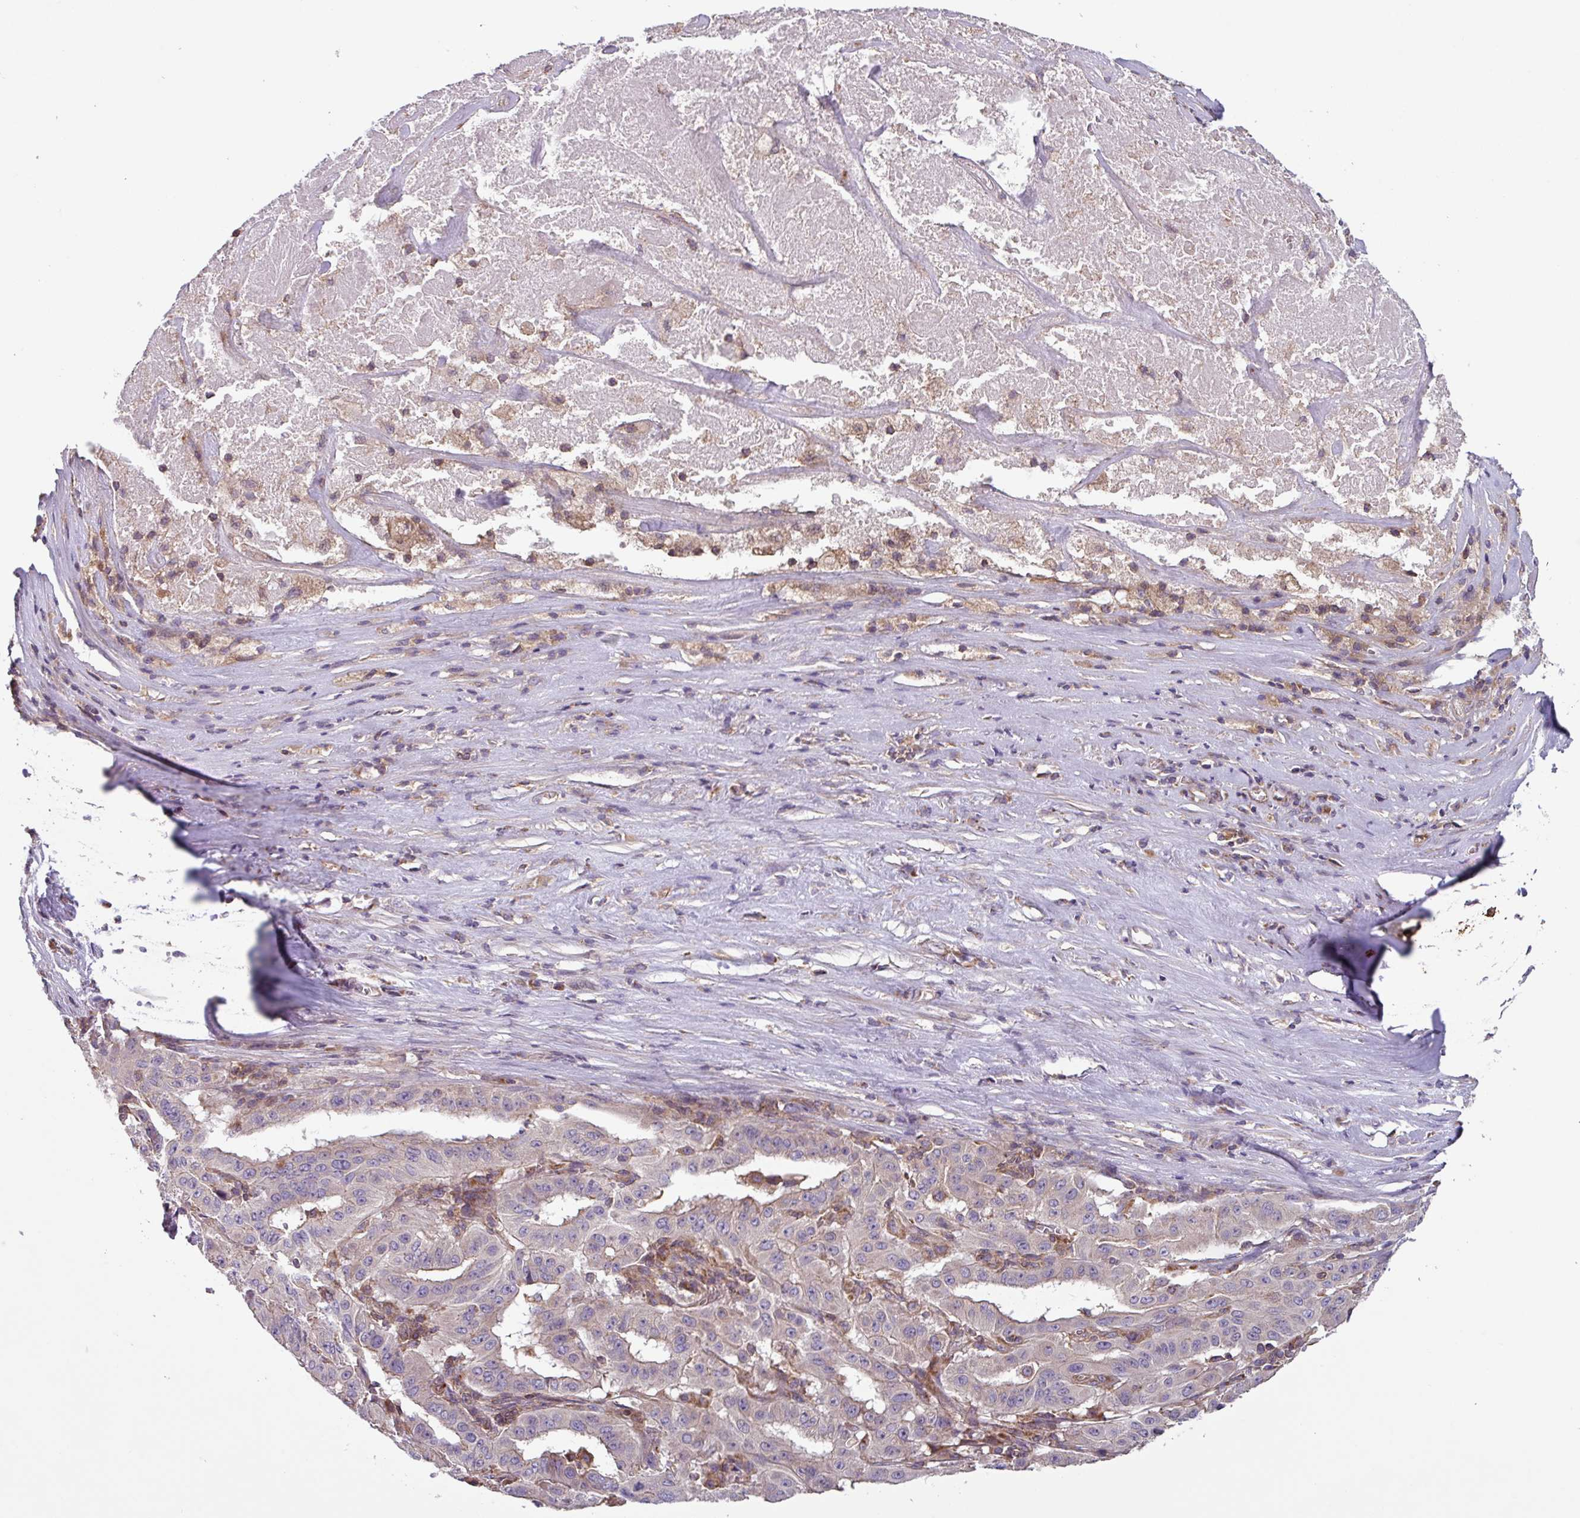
{"staining": {"intensity": "negative", "quantity": "none", "location": "none"}, "tissue": "pancreatic cancer", "cell_type": "Tumor cells", "image_type": "cancer", "snomed": [{"axis": "morphology", "description": "Adenocarcinoma, NOS"}, {"axis": "topography", "description": "Pancreas"}], "caption": "Immunohistochemical staining of human pancreatic cancer exhibits no significant expression in tumor cells. (DAB (3,3'-diaminobenzidine) immunohistochemistry visualized using brightfield microscopy, high magnification).", "gene": "PLEKHD1", "patient": {"sex": "male", "age": 63}}